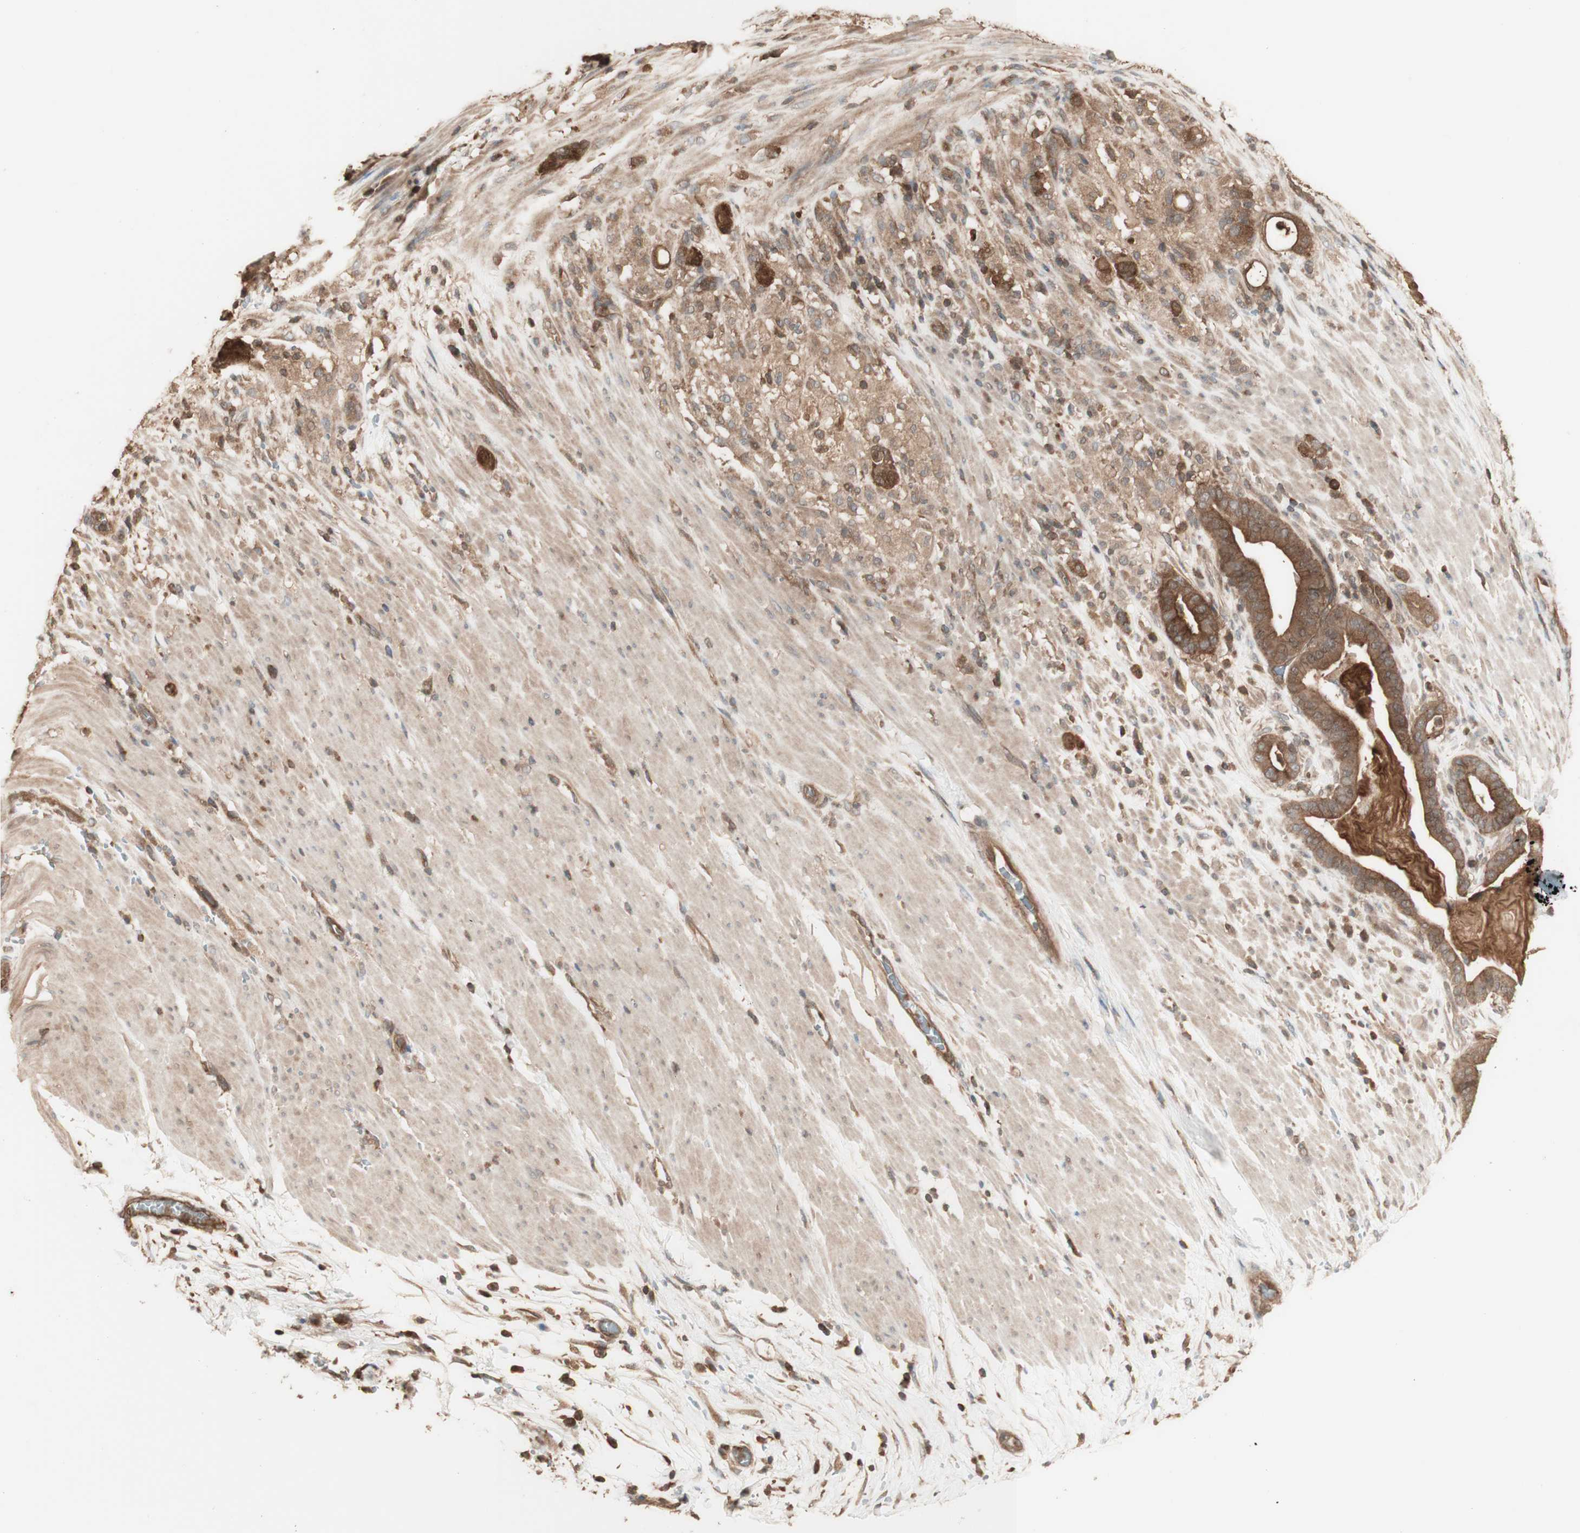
{"staining": {"intensity": "moderate", "quantity": ">75%", "location": "cytoplasmic/membranous"}, "tissue": "pancreatic cancer", "cell_type": "Tumor cells", "image_type": "cancer", "snomed": [{"axis": "morphology", "description": "Adenocarcinoma, NOS"}, {"axis": "topography", "description": "Pancreas"}], "caption": "Tumor cells display moderate cytoplasmic/membranous expression in approximately >75% of cells in pancreatic cancer (adenocarcinoma). (DAB = brown stain, brightfield microscopy at high magnification).", "gene": "YWHAB", "patient": {"sex": "male", "age": 63}}